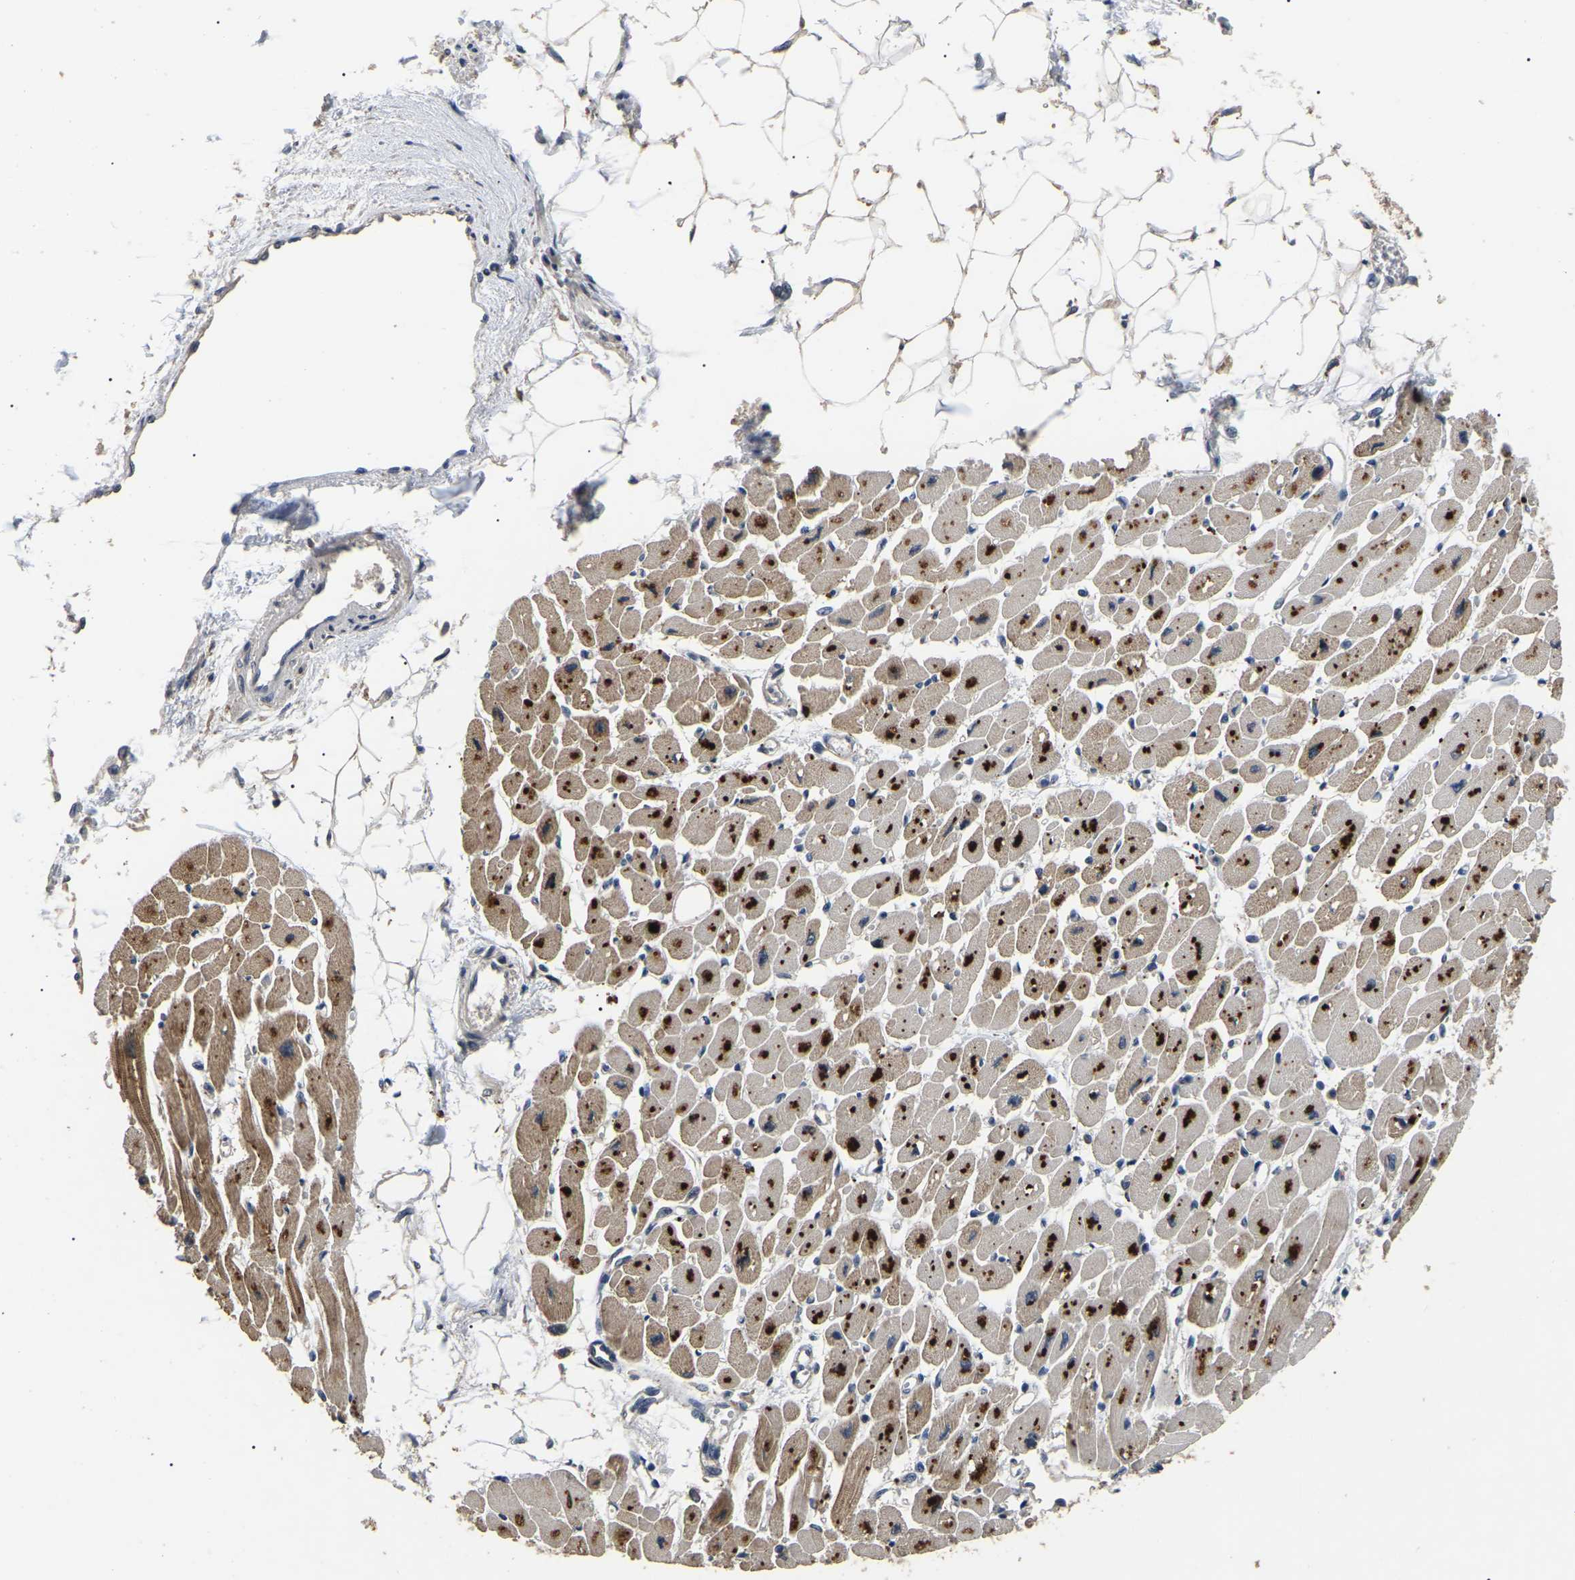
{"staining": {"intensity": "strong", "quantity": "25%-75%", "location": "cytoplasmic/membranous"}, "tissue": "heart muscle", "cell_type": "Cardiomyocytes", "image_type": "normal", "snomed": [{"axis": "morphology", "description": "Normal tissue, NOS"}, {"axis": "topography", "description": "Heart"}], "caption": "A brown stain shows strong cytoplasmic/membranous expression of a protein in cardiomyocytes of normal human heart muscle. (IHC, brightfield microscopy, high magnification).", "gene": "PPM1E", "patient": {"sex": "female", "age": 54}}